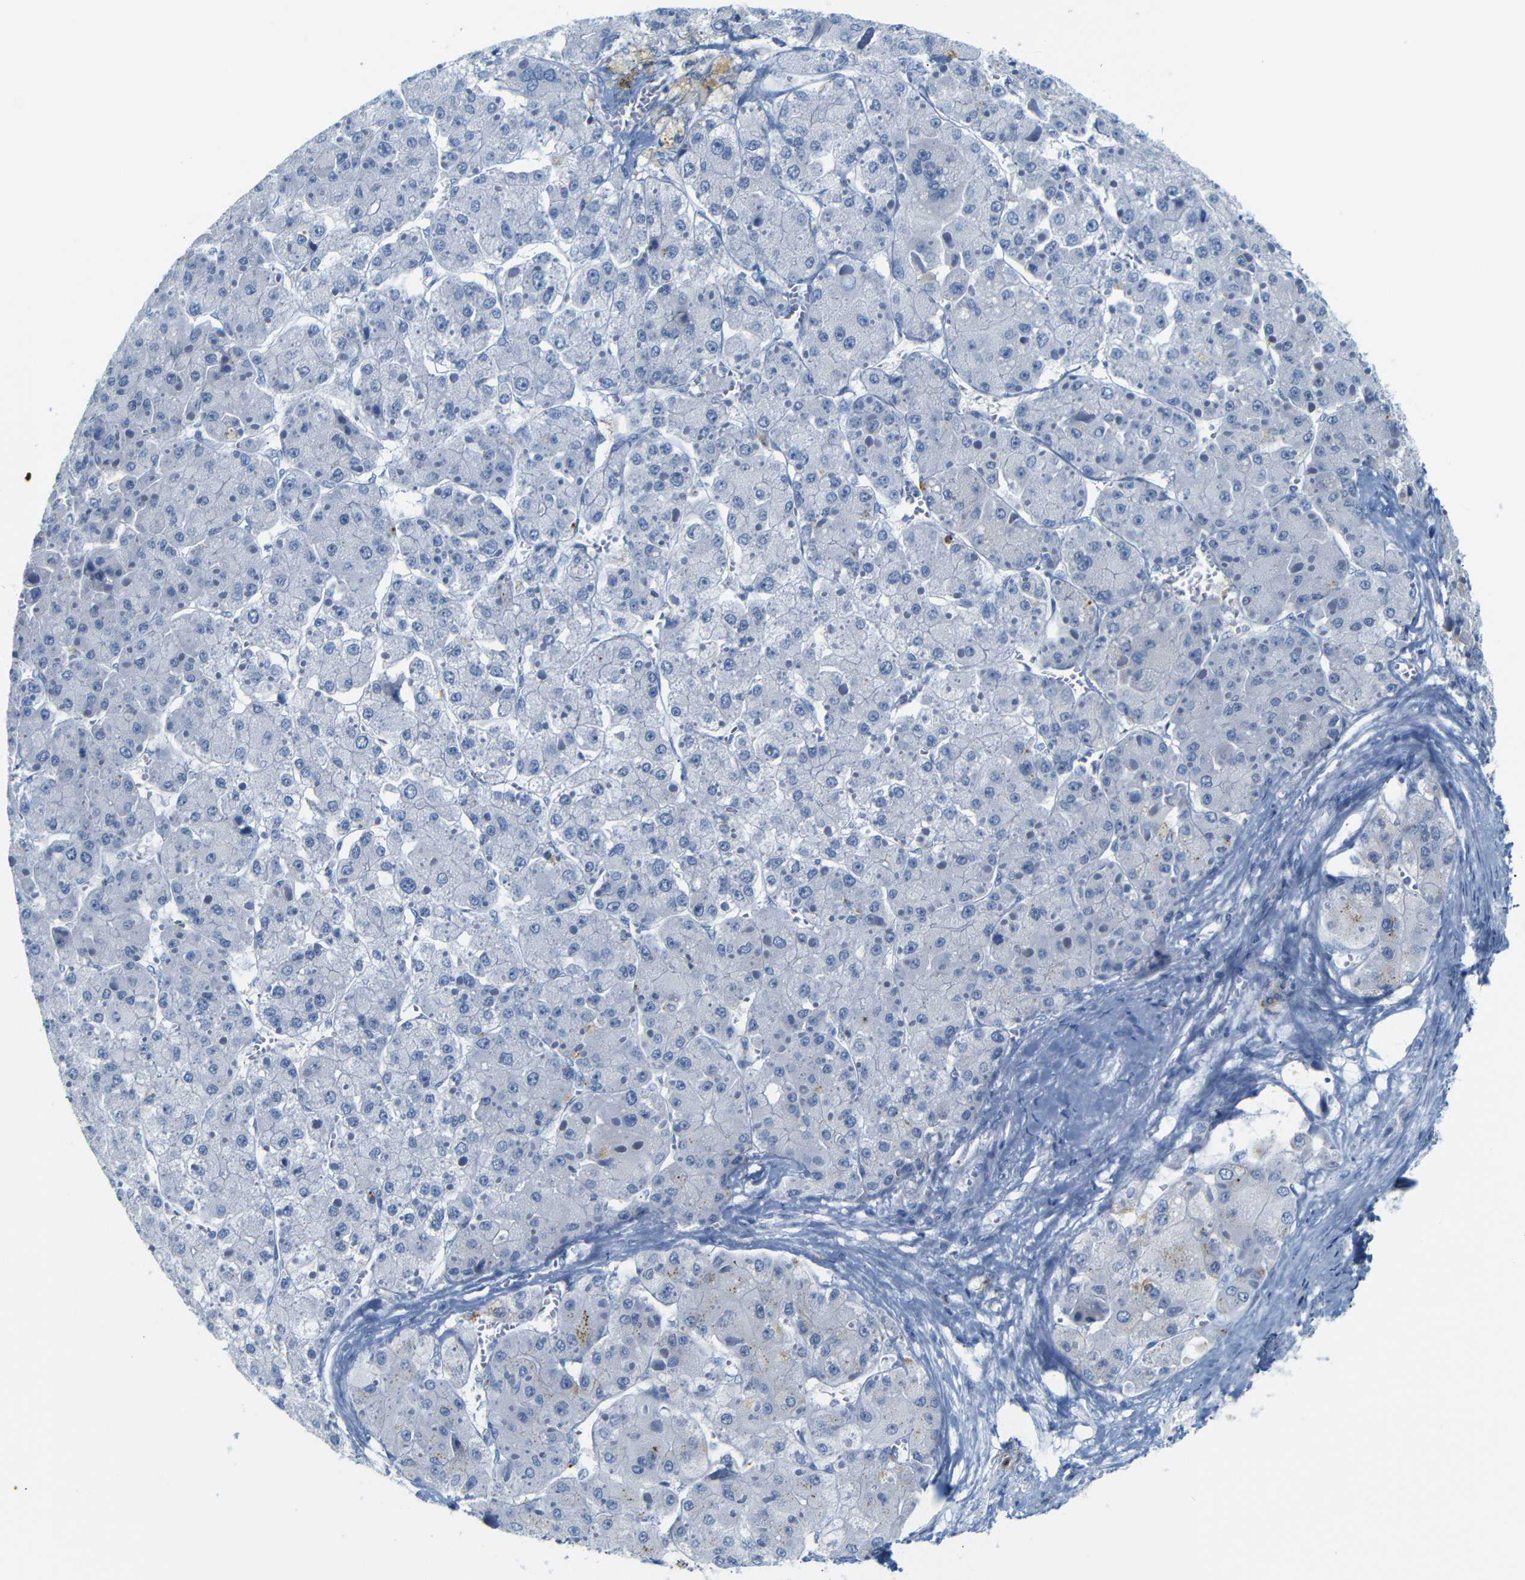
{"staining": {"intensity": "negative", "quantity": "none", "location": "none"}, "tissue": "liver cancer", "cell_type": "Tumor cells", "image_type": "cancer", "snomed": [{"axis": "morphology", "description": "Carcinoma, Hepatocellular, NOS"}, {"axis": "topography", "description": "Liver"}], "caption": "IHC histopathology image of neoplastic tissue: human liver hepatocellular carcinoma stained with DAB (3,3'-diaminobenzidine) exhibits no significant protein staining in tumor cells.", "gene": "FCRL1", "patient": {"sex": "female", "age": 73}}